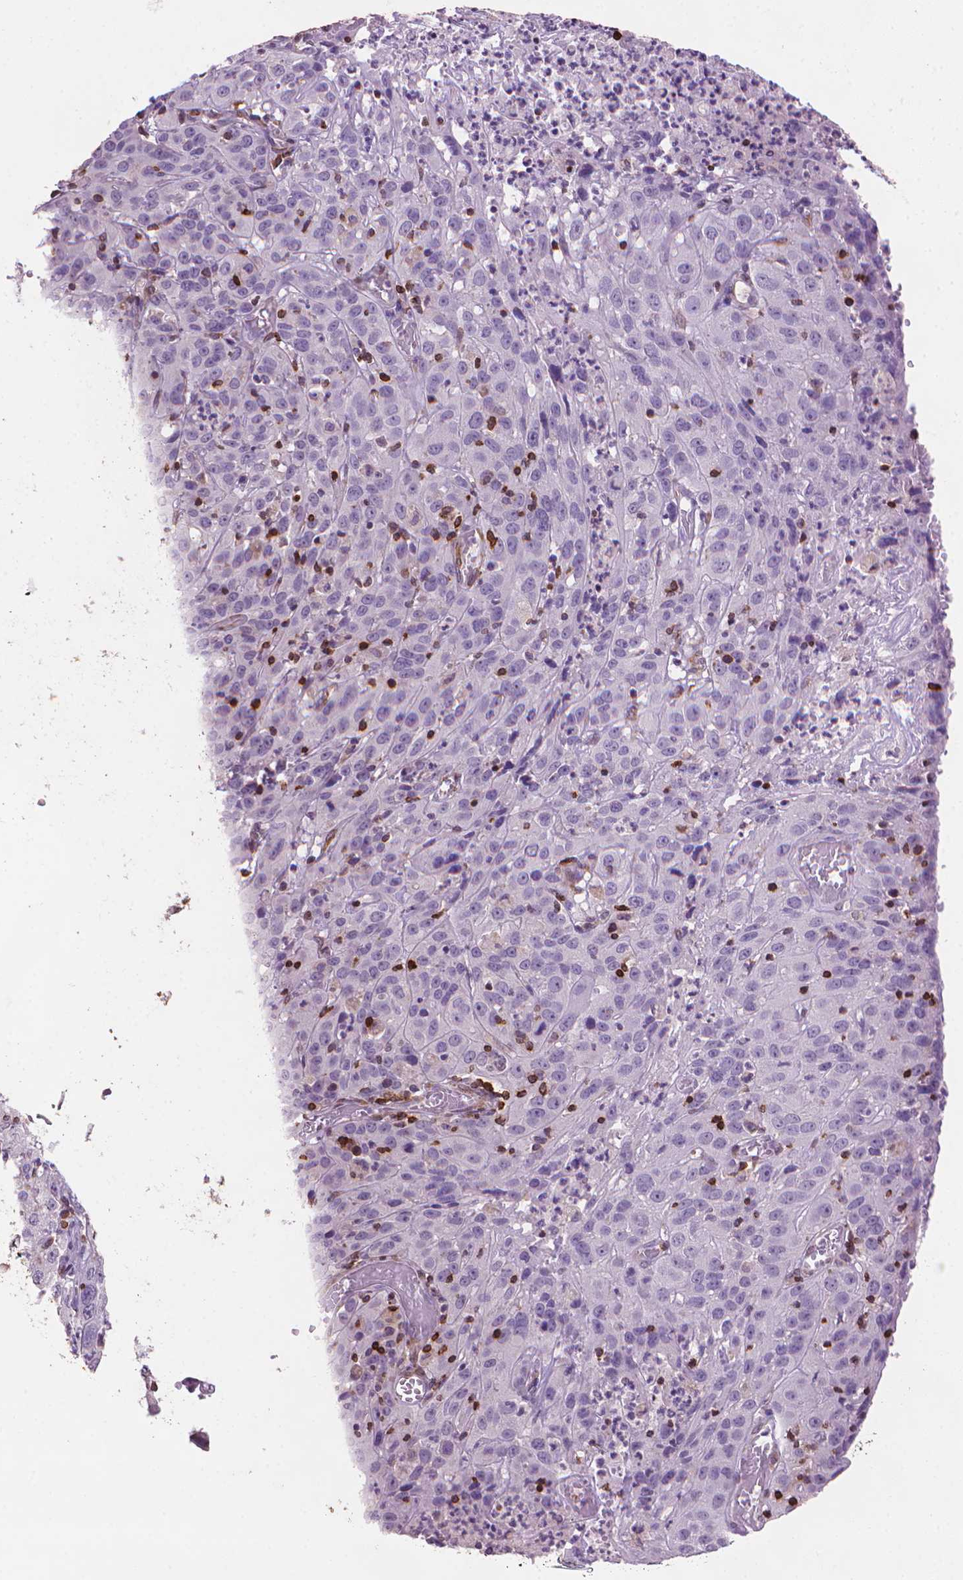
{"staining": {"intensity": "negative", "quantity": "none", "location": "none"}, "tissue": "cervical cancer", "cell_type": "Tumor cells", "image_type": "cancer", "snomed": [{"axis": "morphology", "description": "Squamous cell carcinoma, NOS"}, {"axis": "topography", "description": "Cervix"}], "caption": "Histopathology image shows no protein expression in tumor cells of cervical squamous cell carcinoma tissue. The staining is performed using DAB brown chromogen with nuclei counter-stained in using hematoxylin.", "gene": "BCL2", "patient": {"sex": "female", "age": 32}}